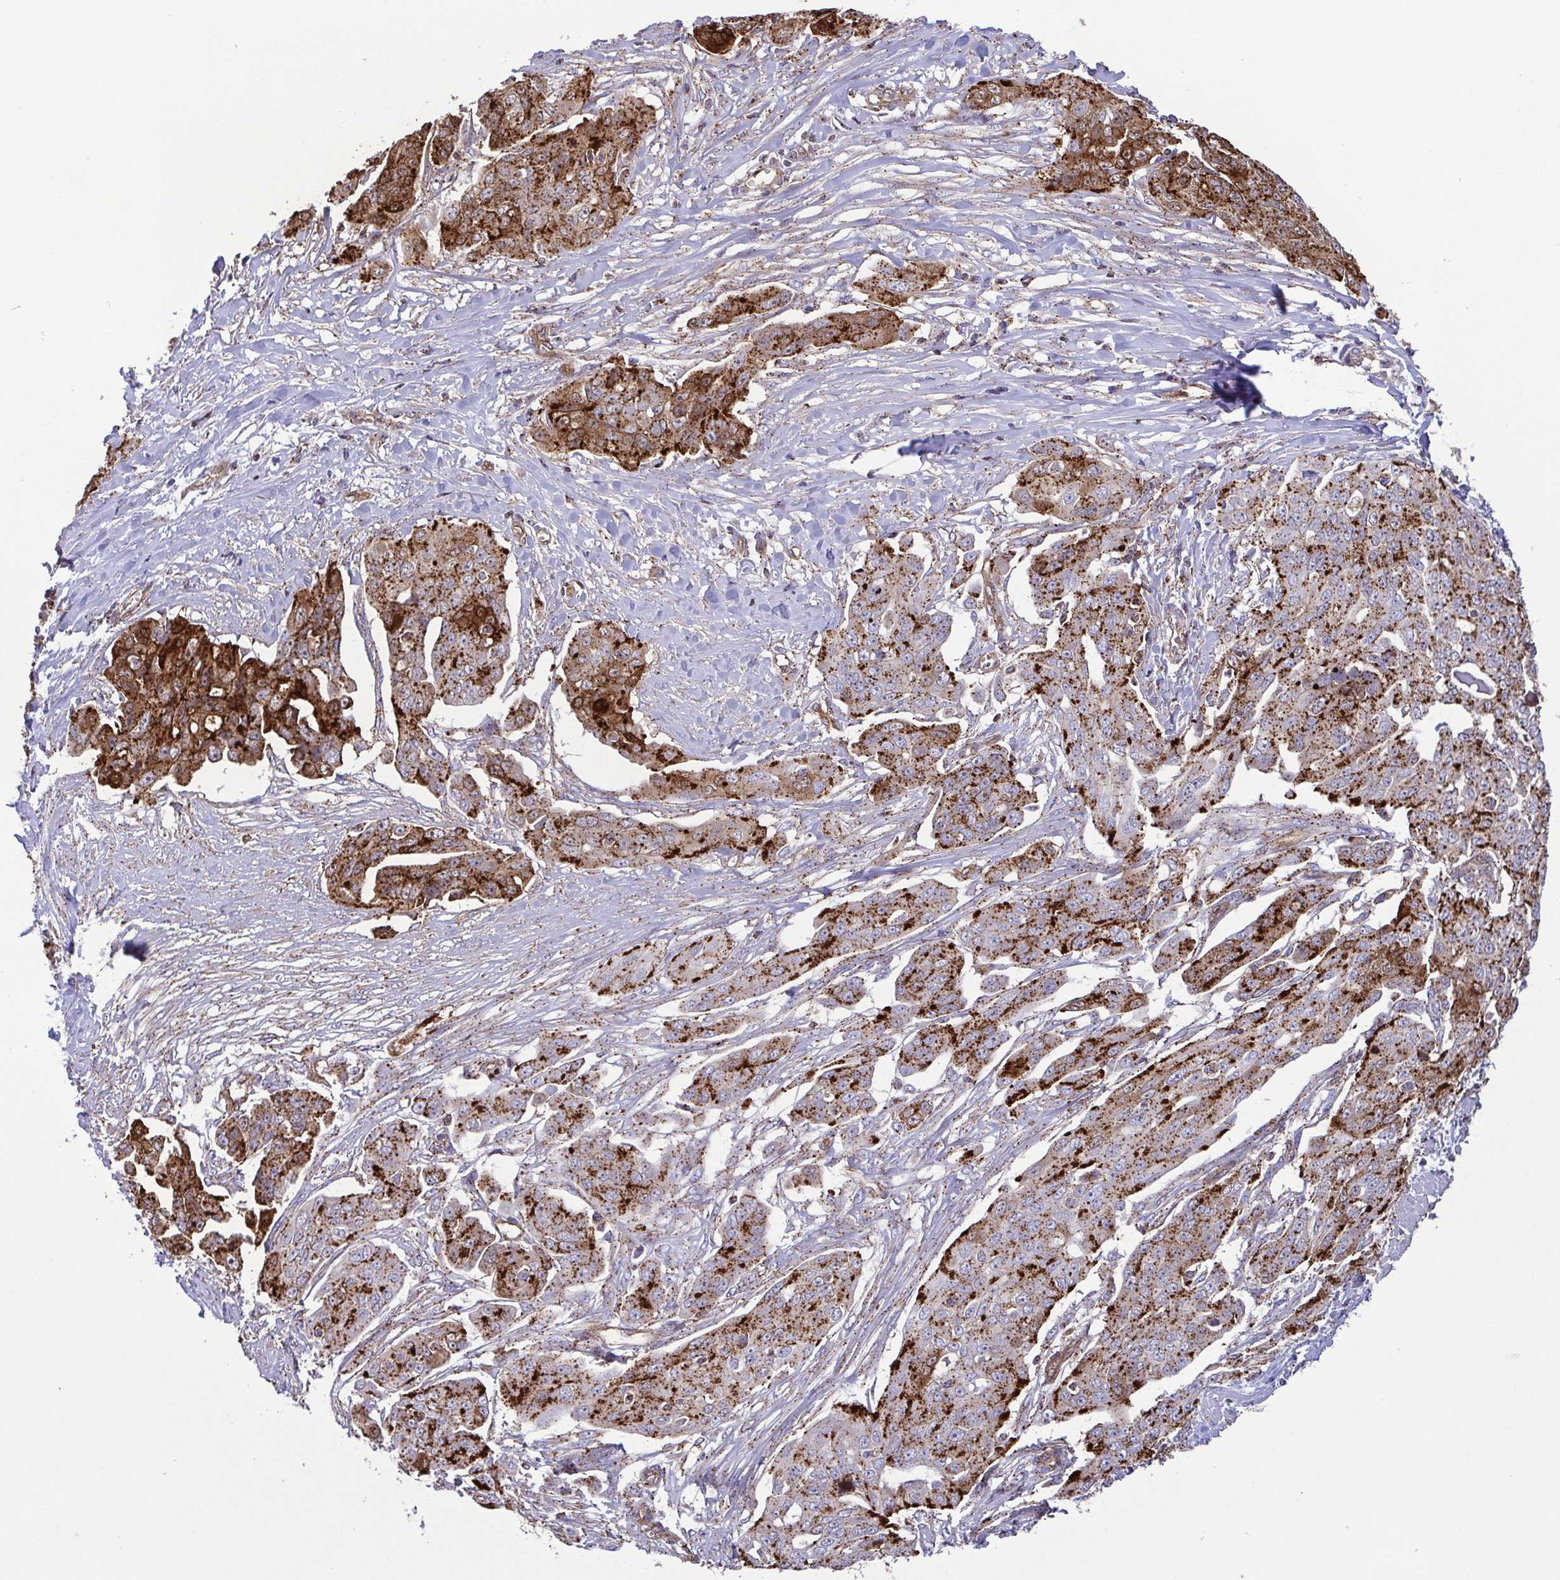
{"staining": {"intensity": "strong", "quantity": "25%-75%", "location": "cytoplasmic/membranous"}, "tissue": "ovarian cancer", "cell_type": "Tumor cells", "image_type": "cancer", "snomed": [{"axis": "morphology", "description": "Carcinoma, endometroid"}, {"axis": "topography", "description": "Ovary"}], "caption": "Protein expression analysis of endometroid carcinoma (ovarian) demonstrates strong cytoplasmic/membranous expression in approximately 25%-75% of tumor cells.", "gene": "CHMP1B", "patient": {"sex": "female", "age": 70}}